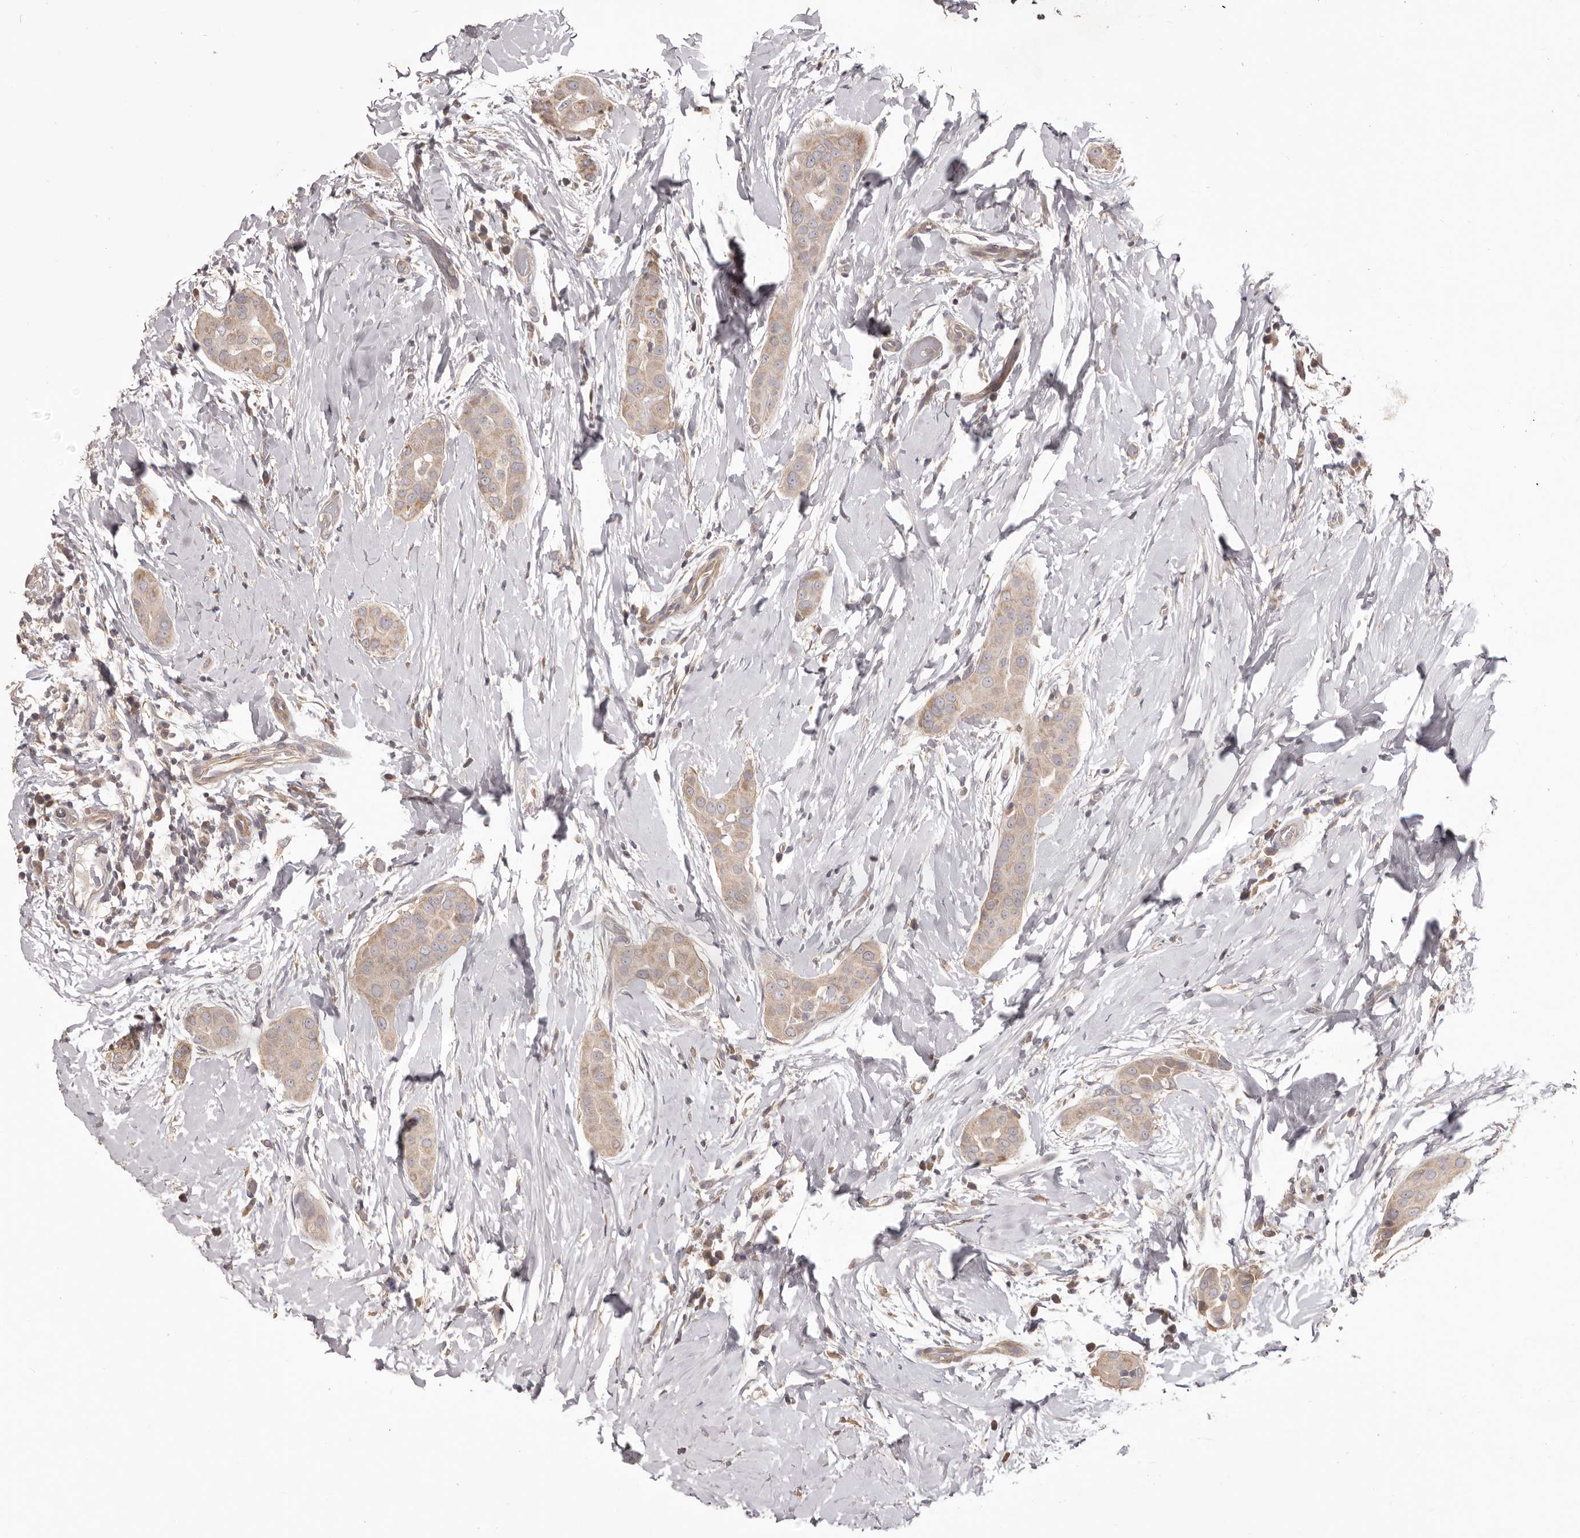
{"staining": {"intensity": "weak", "quantity": ">75%", "location": "cytoplasmic/membranous"}, "tissue": "thyroid cancer", "cell_type": "Tumor cells", "image_type": "cancer", "snomed": [{"axis": "morphology", "description": "Papillary adenocarcinoma, NOS"}, {"axis": "topography", "description": "Thyroid gland"}], "caption": "Tumor cells exhibit low levels of weak cytoplasmic/membranous expression in approximately >75% of cells in thyroid cancer (papillary adenocarcinoma).", "gene": "HRH1", "patient": {"sex": "male", "age": 33}}